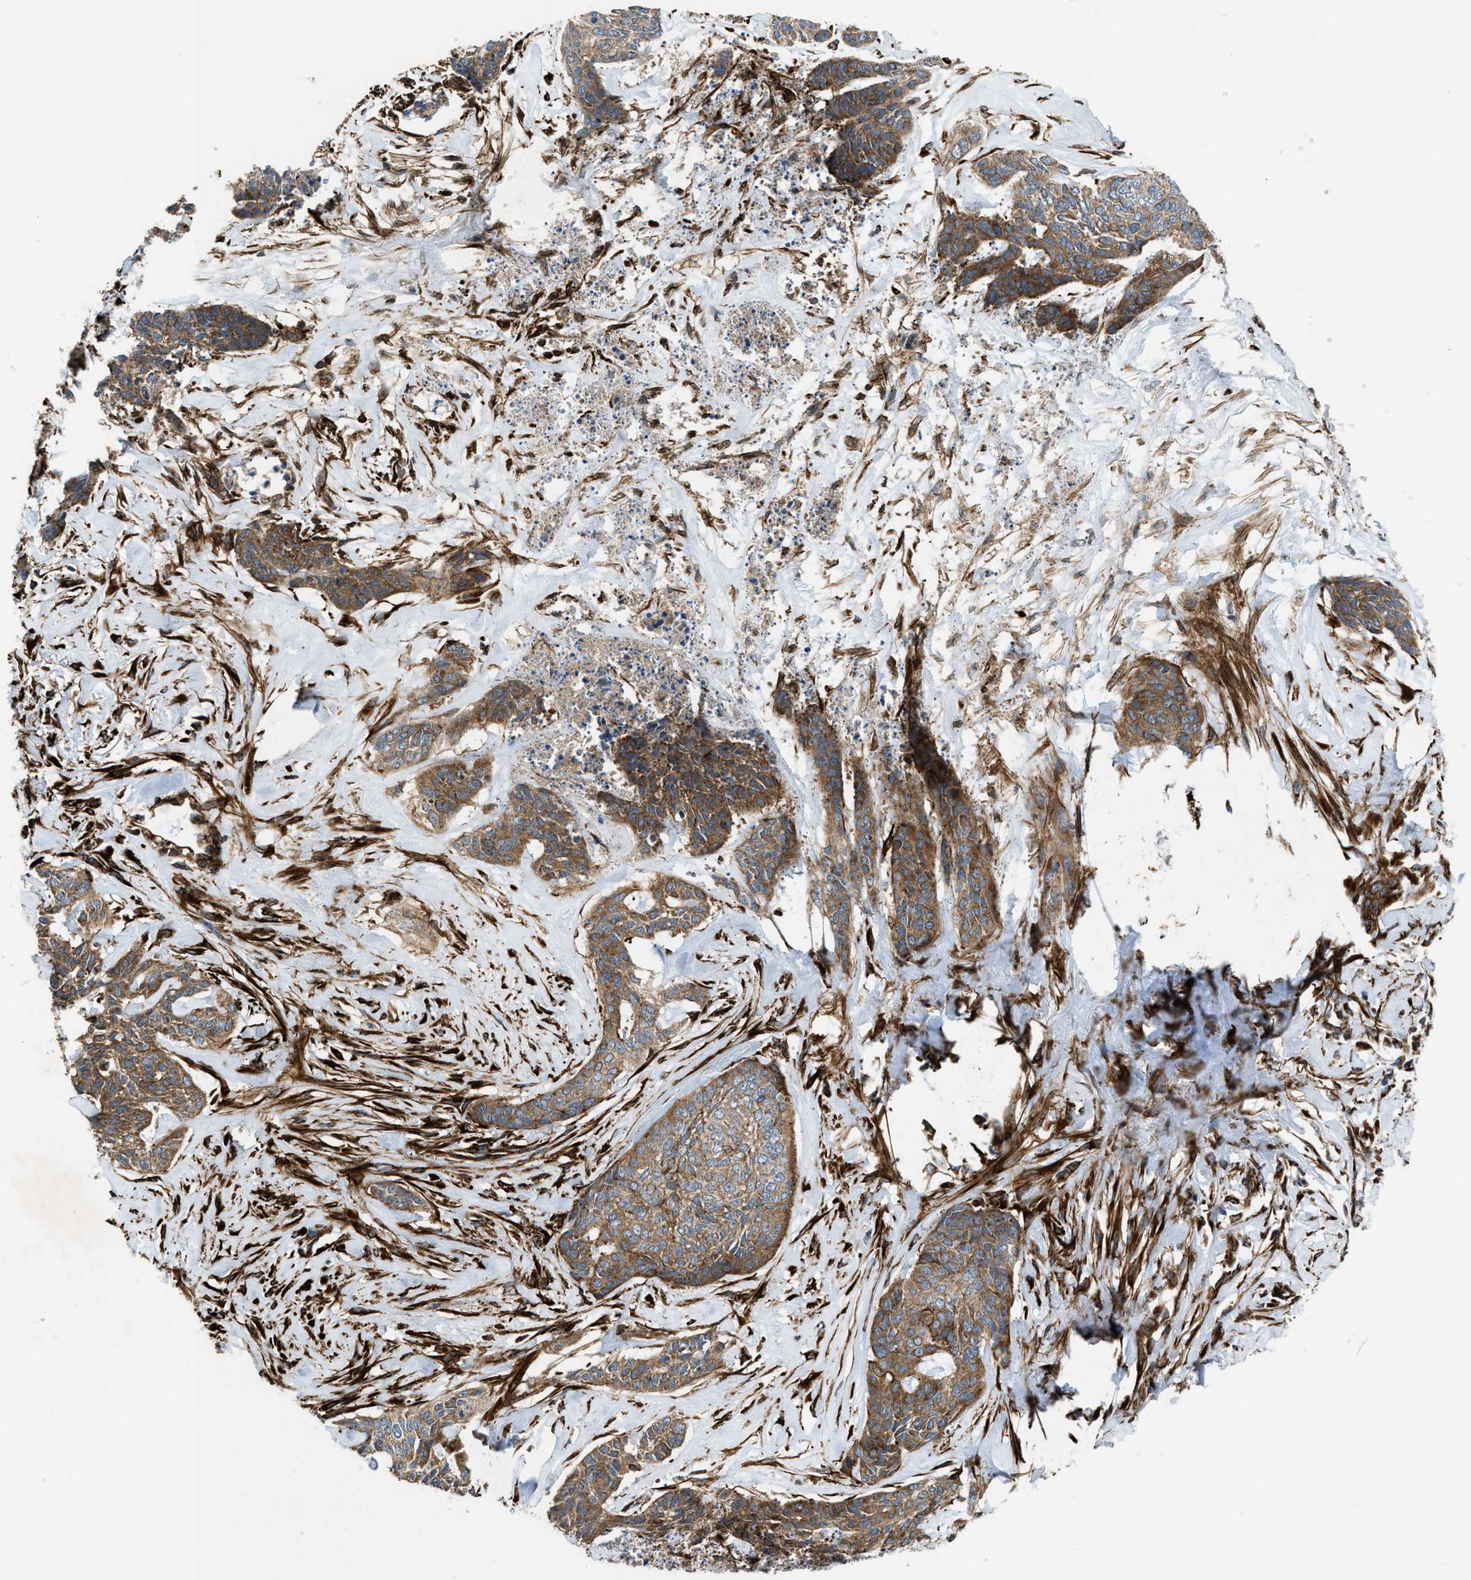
{"staining": {"intensity": "moderate", "quantity": ">75%", "location": "cytoplasmic/membranous"}, "tissue": "skin cancer", "cell_type": "Tumor cells", "image_type": "cancer", "snomed": [{"axis": "morphology", "description": "Basal cell carcinoma"}, {"axis": "topography", "description": "Skin"}], "caption": "DAB (3,3'-diaminobenzidine) immunohistochemical staining of skin basal cell carcinoma reveals moderate cytoplasmic/membranous protein staining in approximately >75% of tumor cells.", "gene": "EGLN1", "patient": {"sex": "female", "age": 64}}